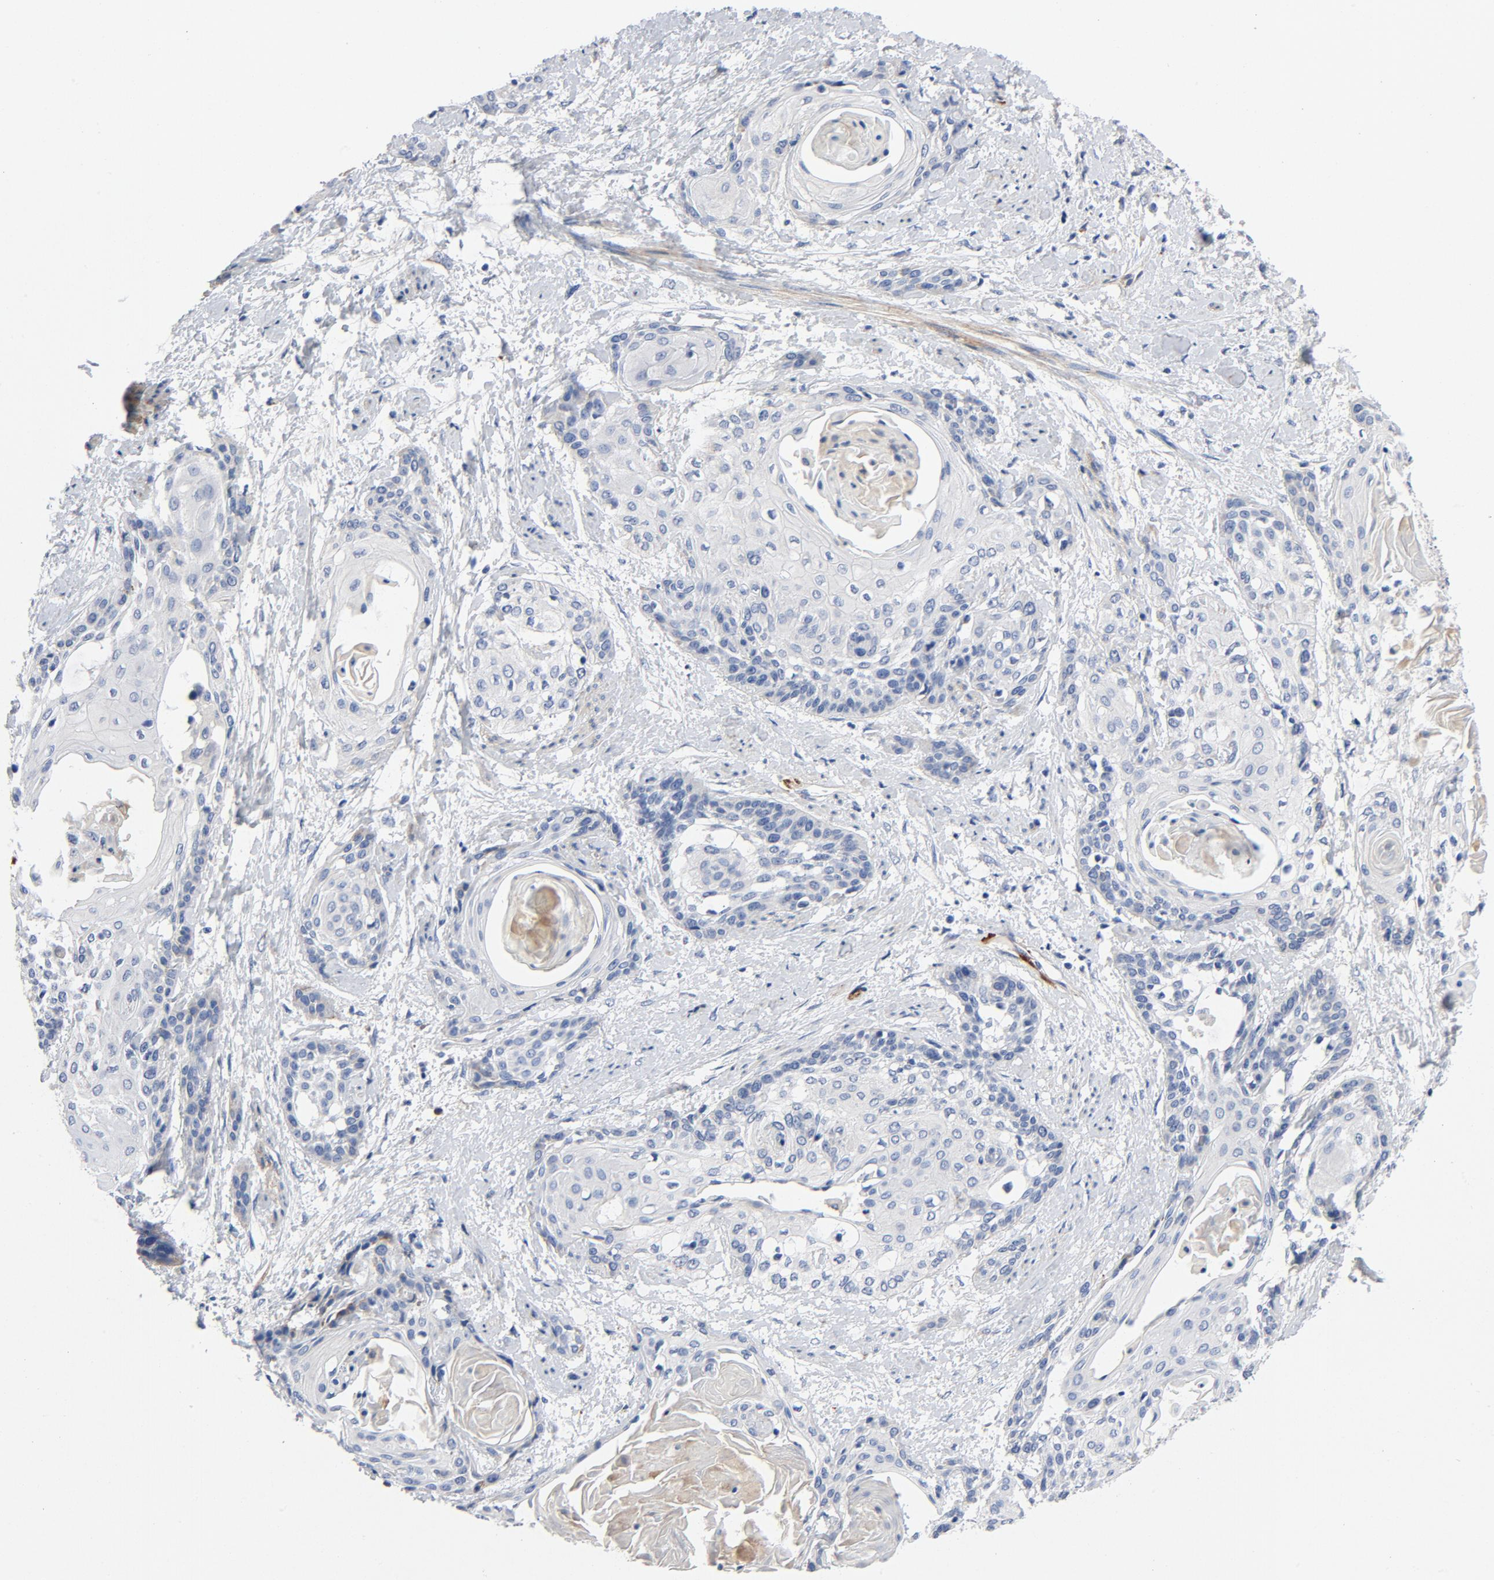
{"staining": {"intensity": "negative", "quantity": "none", "location": "none"}, "tissue": "cervical cancer", "cell_type": "Tumor cells", "image_type": "cancer", "snomed": [{"axis": "morphology", "description": "Squamous cell carcinoma, NOS"}, {"axis": "topography", "description": "Cervix"}], "caption": "Immunohistochemistry (IHC) image of neoplastic tissue: human cervical cancer (squamous cell carcinoma) stained with DAB (3,3'-diaminobenzidine) reveals no significant protein positivity in tumor cells.", "gene": "LAMC1", "patient": {"sex": "female", "age": 57}}